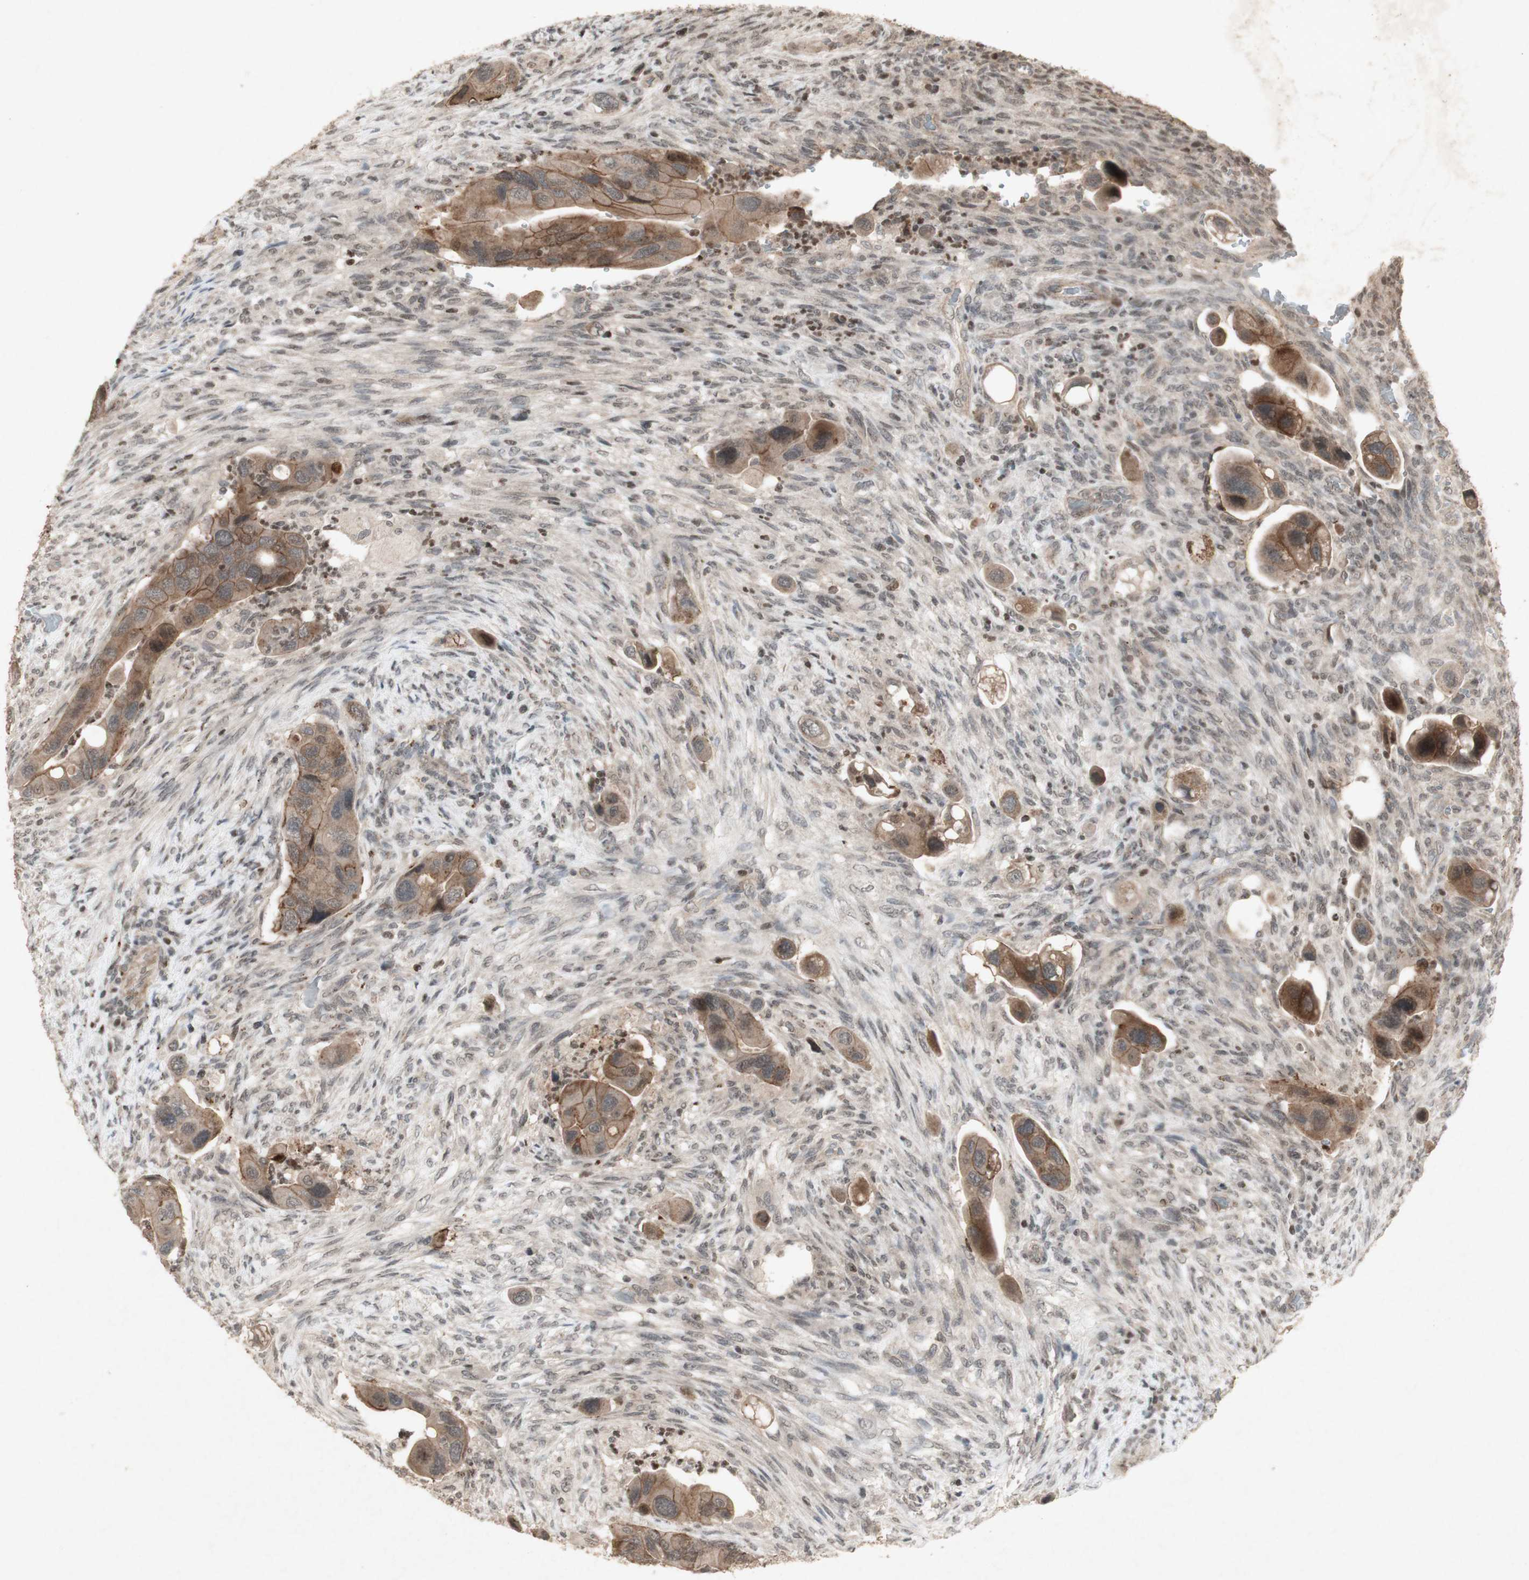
{"staining": {"intensity": "weak", "quantity": ">75%", "location": "cytoplasmic/membranous"}, "tissue": "colorectal cancer", "cell_type": "Tumor cells", "image_type": "cancer", "snomed": [{"axis": "morphology", "description": "Adenocarcinoma, NOS"}, {"axis": "topography", "description": "Rectum"}], "caption": "Immunohistochemistry (DAB (3,3'-diaminobenzidine)) staining of human colorectal cancer exhibits weak cytoplasmic/membranous protein positivity in approximately >75% of tumor cells.", "gene": "PLXNA1", "patient": {"sex": "female", "age": 57}}